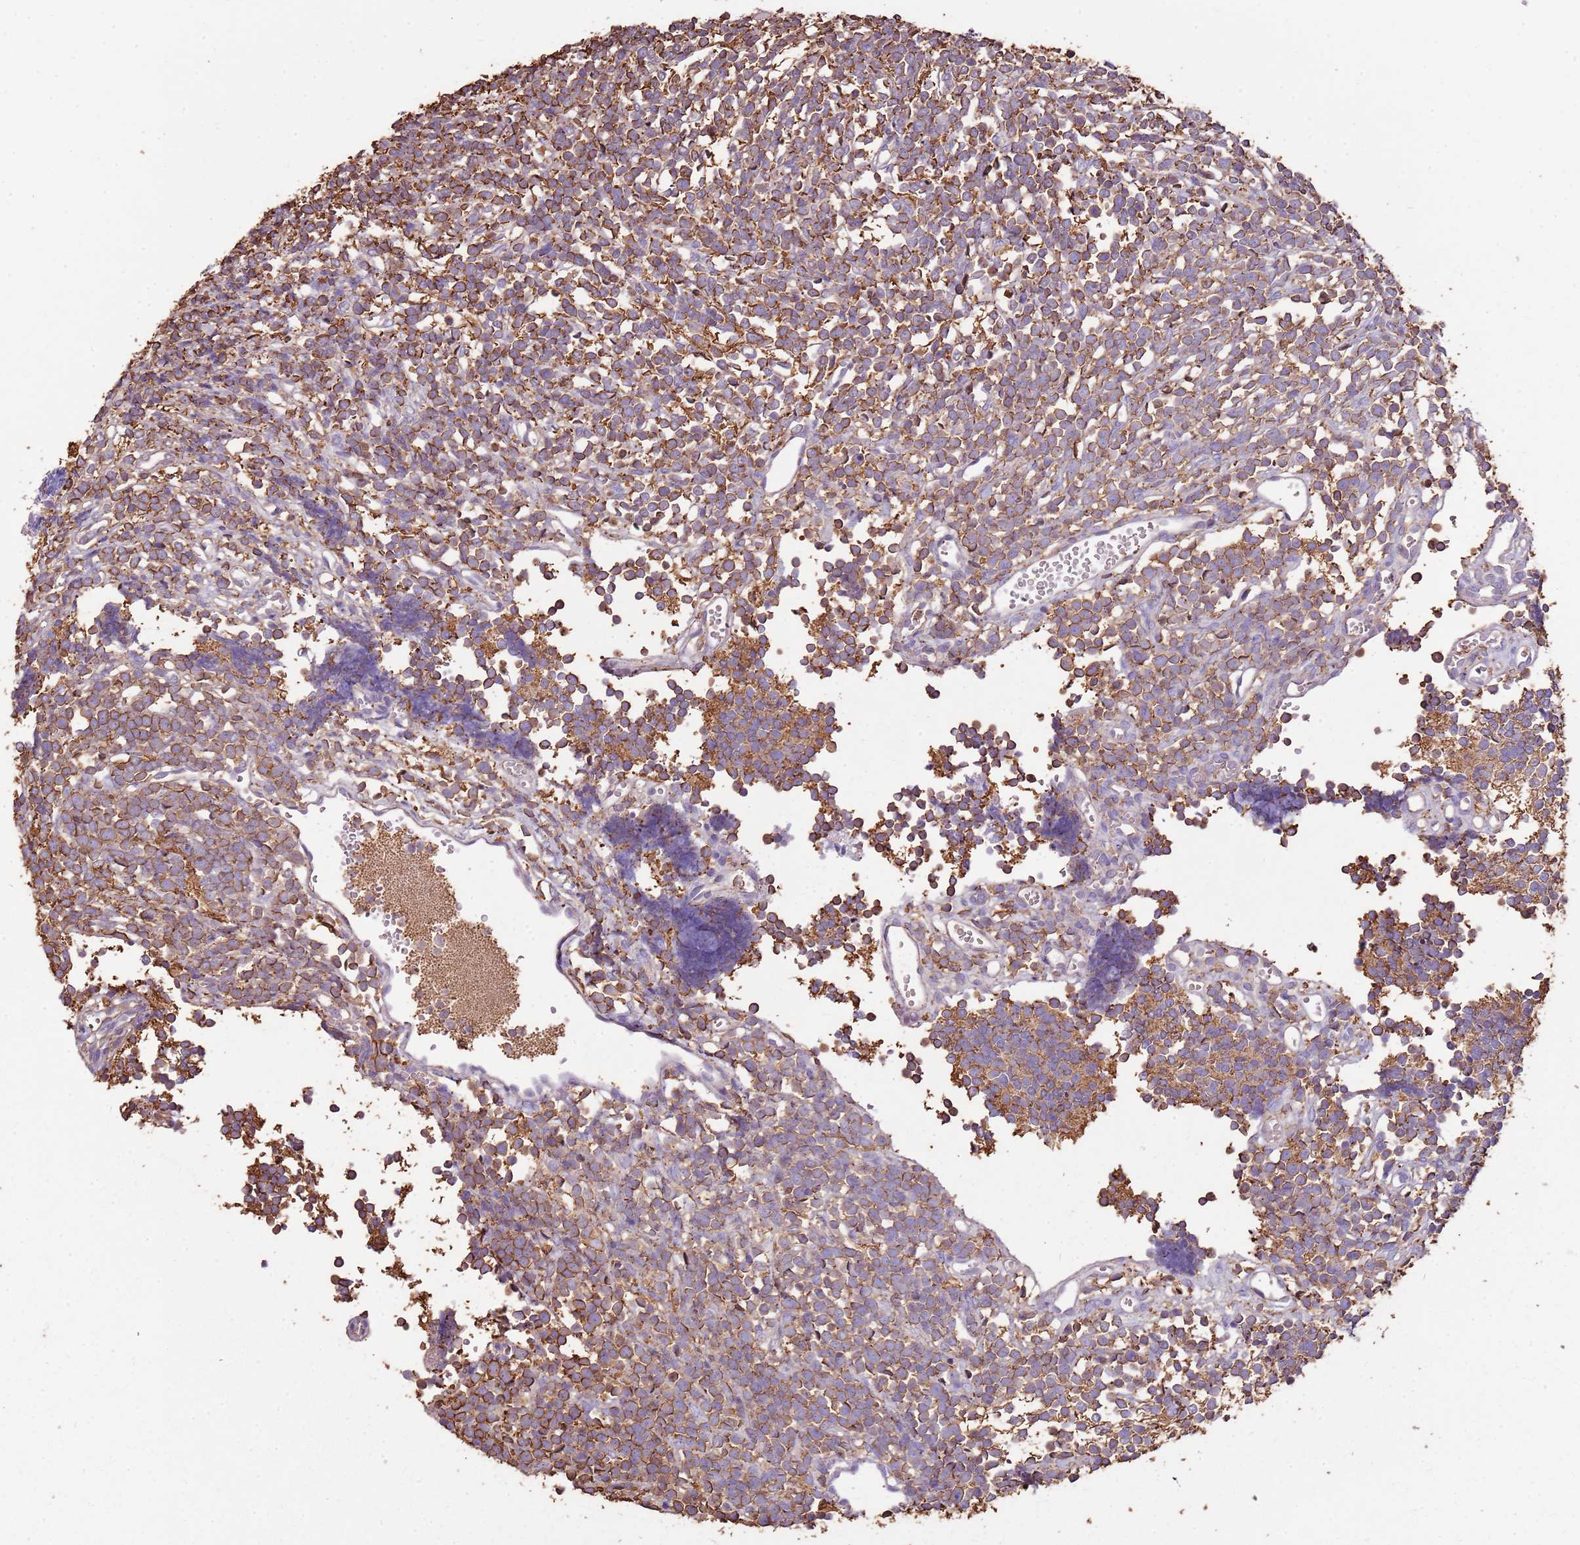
{"staining": {"intensity": "moderate", "quantity": ">75%", "location": "cytoplasmic/membranous"}, "tissue": "glioma", "cell_type": "Tumor cells", "image_type": "cancer", "snomed": [{"axis": "morphology", "description": "Glioma, malignant, Low grade"}, {"axis": "topography", "description": "Brain"}], "caption": "An immunohistochemistry (IHC) histopathology image of neoplastic tissue is shown. Protein staining in brown labels moderate cytoplasmic/membranous positivity in malignant glioma (low-grade) within tumor cells.", "gene": "ARL10", "patient": {"sex": "female", "age": 1}}